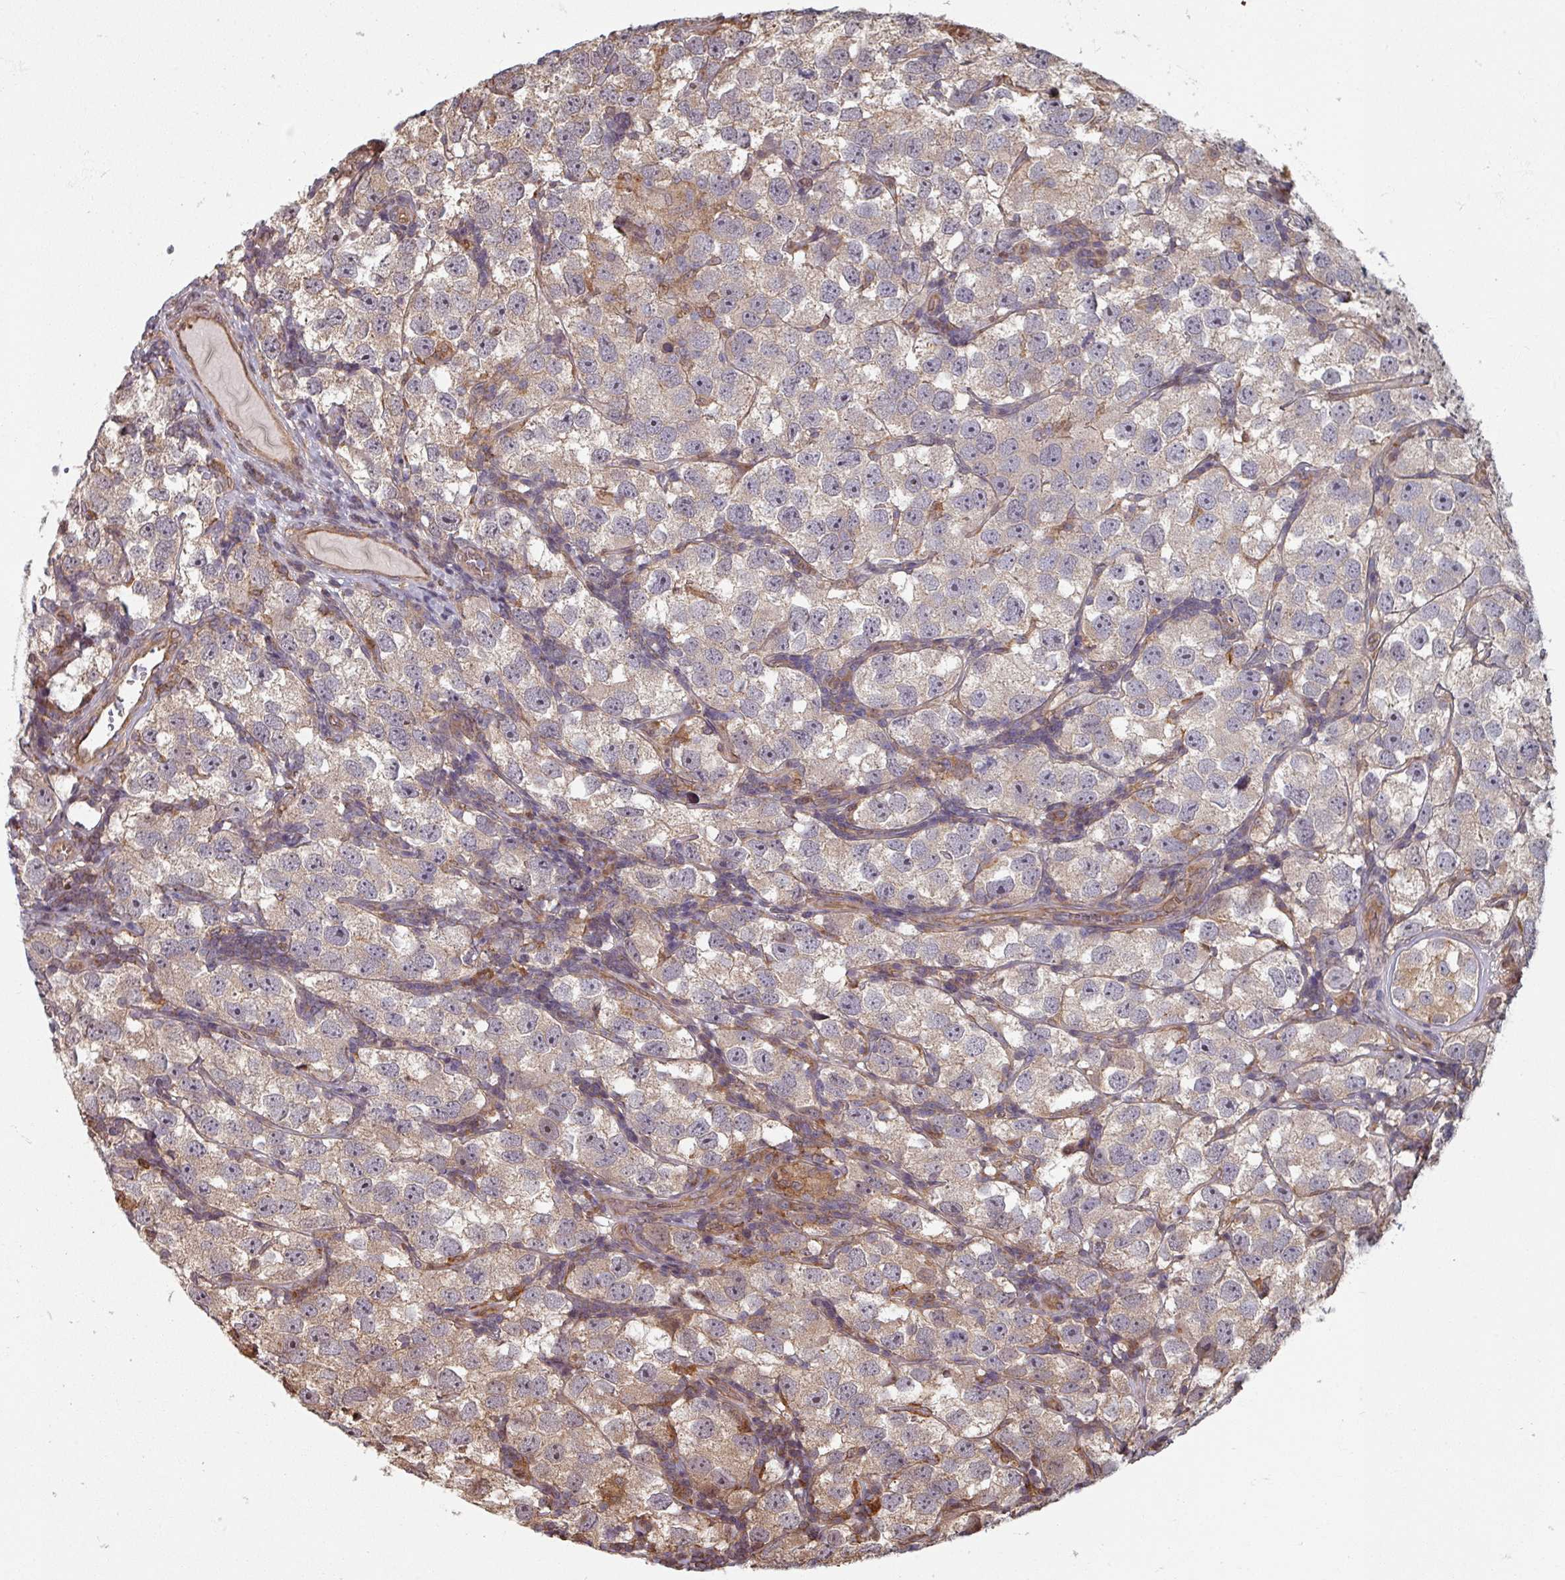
{"staining": {"intensity": "weak", "quantity": "25%-75%", "location": "cytoplasmic/membranous"}, "tissue": "testis cancer", "cell_type": "Tumor cells", "image_type": "cancer", "snomed": [{"axis": "morphology", "description": "Seminoma, NOS"}, {"axis": "topography", "description": "Testis"}], "caption": "Protein analysis of seminoma (testis) tissue demonstrates weak cytoplasmic/membranous positivity in about 25%-75% of tumor cells. Nuclei are stained in blue.", "gene": "EID1", "patient": {"sex": "male", "age": 26}}